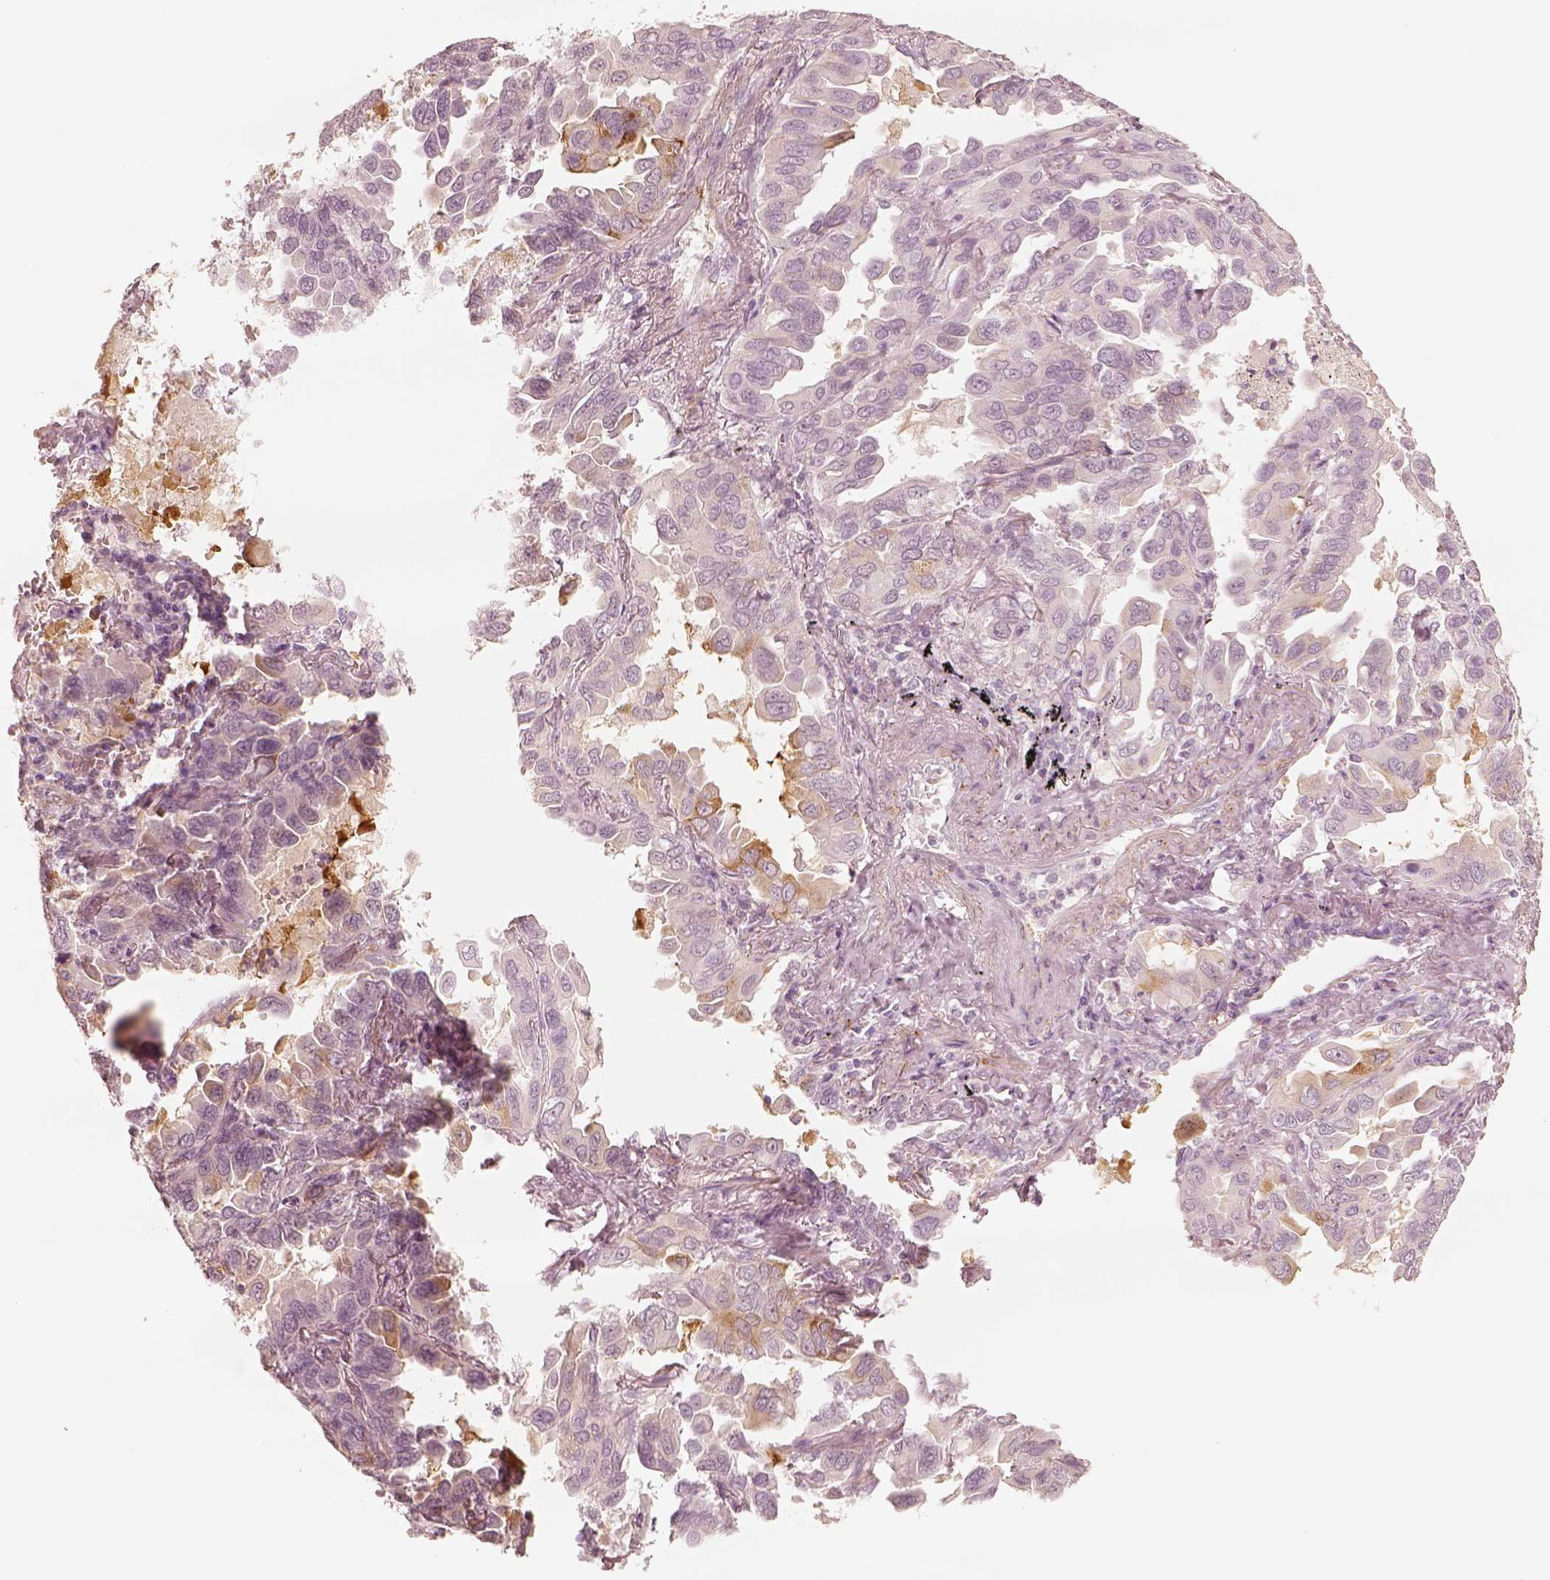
{"staining": {"intensity": "negative", "quantity": "none", "location": "none"}, "tissue": "lung cancer", "cell_type": "Tumor cells", "image_type": "cancer", "snomed": [{"axis": "morphology", "description": "Adenocarcinoma, NOS"}, {"axis": "topography", "description": "Lung"}], "caption": "This is an immunohistochemistry (IHC) photomicrograph of lung cancer (adenocarcinoma). There is no expression in tumor cells.", "gene": "DNAAF9", "patient": {"sex": "male", "age": 64}}